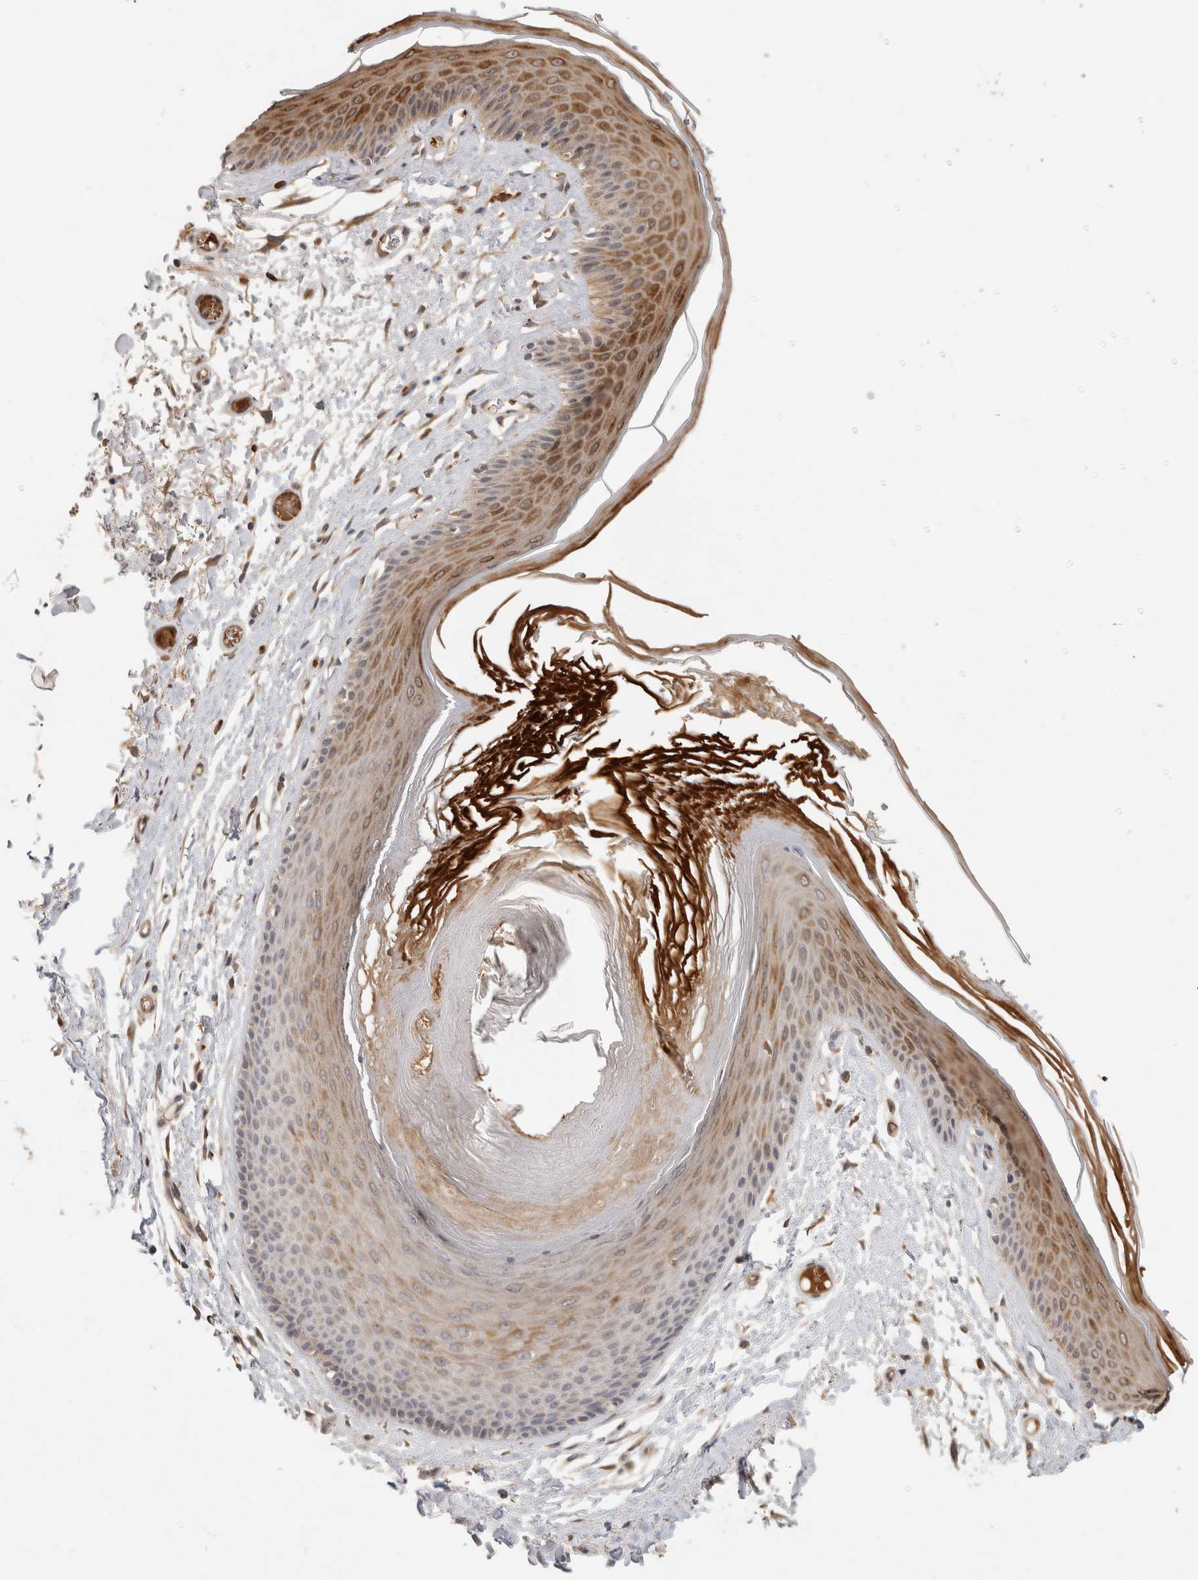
{"staining": {"intensity": "strong", "quantity": "25%-75%", "location": "cytoplasmic/membranous"}, "tissue": "skin", "cell_type": "Epidermal cells", "image_type": "normal", "snomed": [{"axis": "morphology", "description": "Normal tissue, NOS"}, {"axis": "topography", "description": "Vulva"}], "caption": "Immunohistochemistry (IHC) of unremarkable human skin shows high levels of strong cytoplasmic/membranous staining in approximately 25%-75% of epidermal cells.", "gene": "APOL2", "patient": {"sex": "female", "age": 73}}